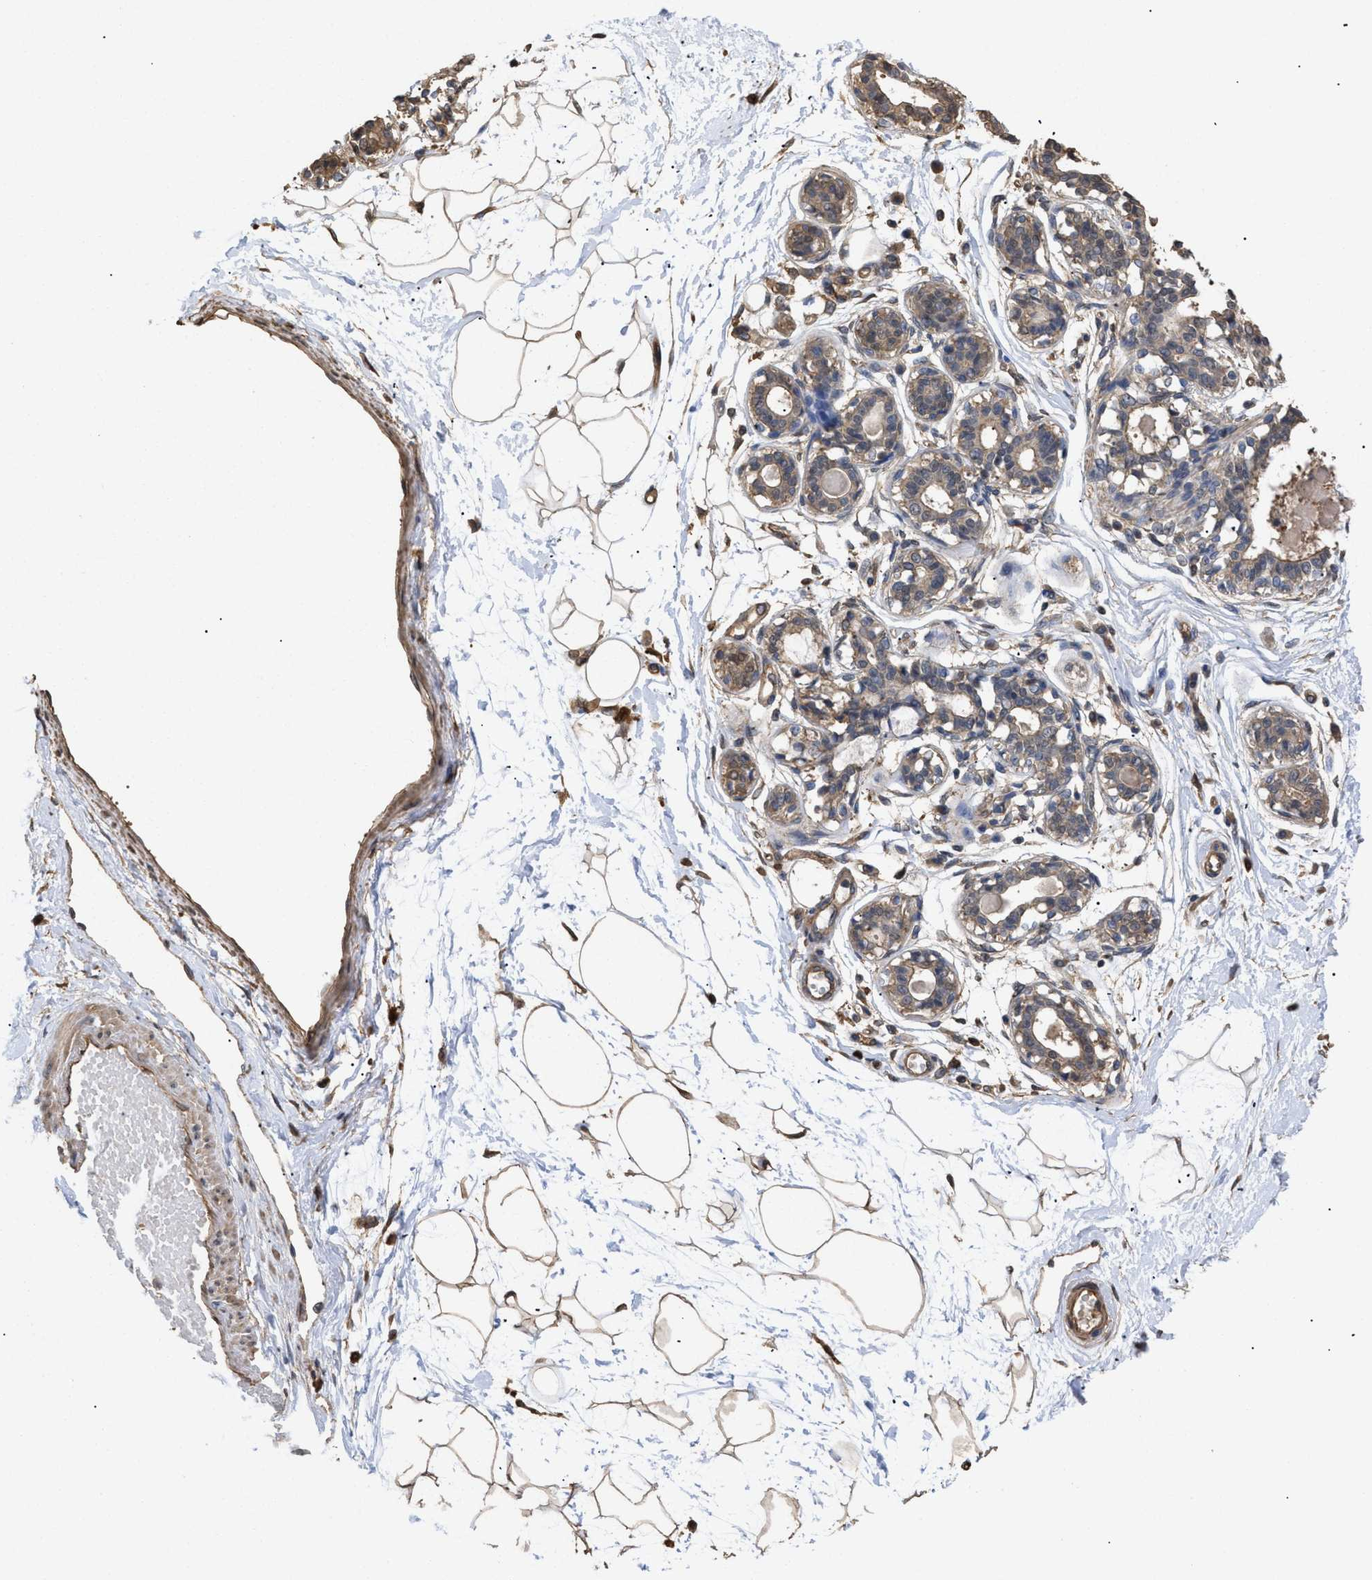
{"staining": {"intensity": "moderate", "quantity": ">75%", "location": "cytoplasmic/membranous"}, "tissue": "breast", "cell_type": "Adipocytes", "image_type": "normal", "snomed": [{"axis": "morphology", "description": "Normal tissue, NOS"}, {"axis": "topography", "description": "Breast"}], "caption": "IHC staining of unremarkable breast, which shows medium levels of moderate cytoplasmic/membranous staining in approximately >75% of adipocytes indicating moderate cytoplasmic/membranous protein expression. The staining was performed using DAB (brown) for protein detection and nuclei were counterstained in hematoxylin (blue).", "gene": "CALM1", "patient": {"sex": "female", "age": 45}}